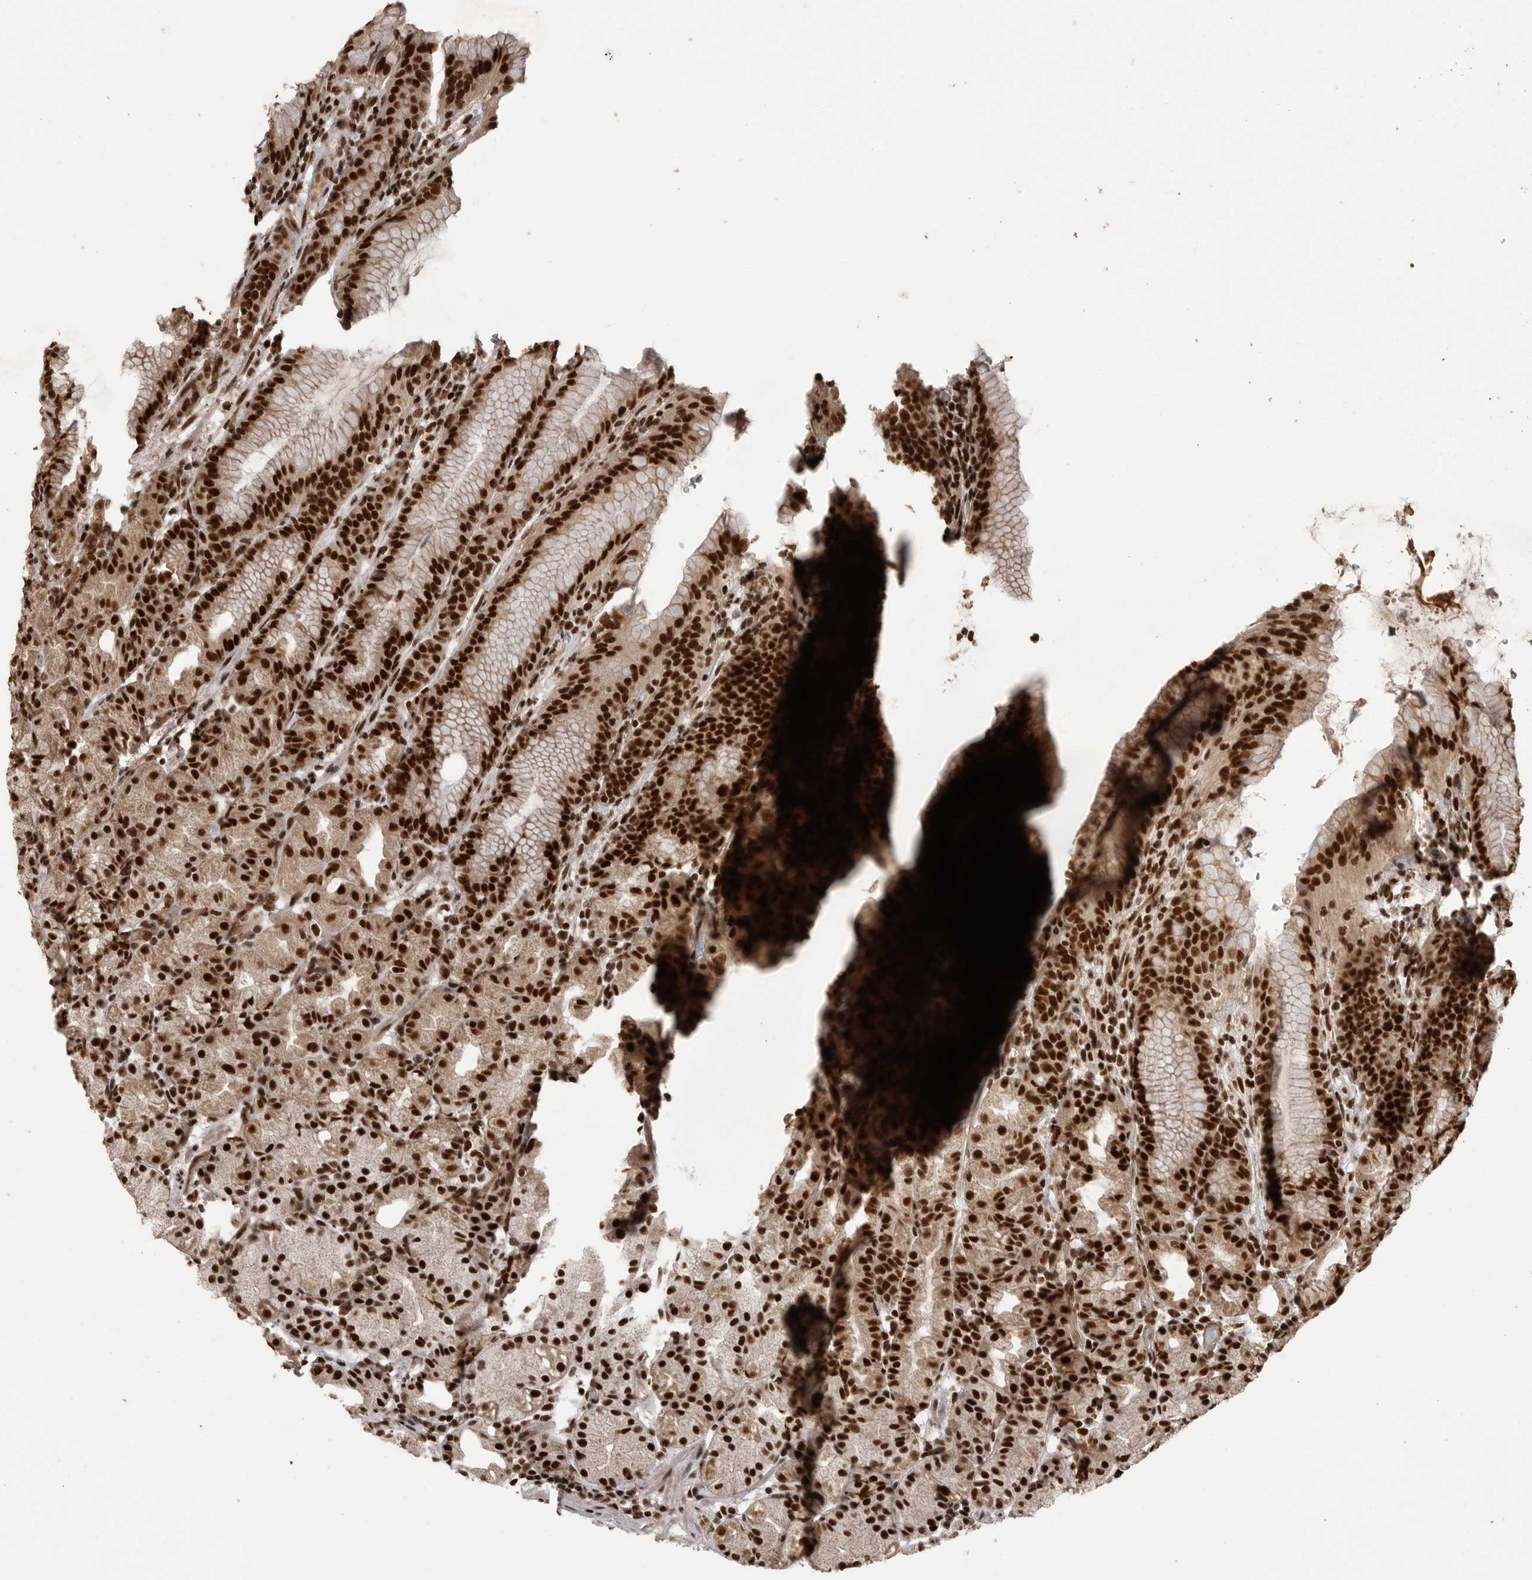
{"staining": {"intensity": "strong", "quantity": ">75%", "location": "cytoplasmic/membranous,nuclear"}, "tissue": "stomach", "cell_type": "Glandular cells", "image_type": "normal", "snomed": [{"axis": "morphology", "description": "Normal tissue, NOS"}, {"axis": "topography", "description": "Stomach, upper"}], "caption": "Immunohistochemical staining of unremarkable human stomach displays high levels of strong cytoplasmic/membranous,nuclear positivity in about >75% of glandular cells. The staining is performed using DAB brown chromogen to label protein expression. The nuclei are counter-stained blue using hematoxylin.", "gene": "PPP1R8", "patient": {"sex": "male", "age": 48}}